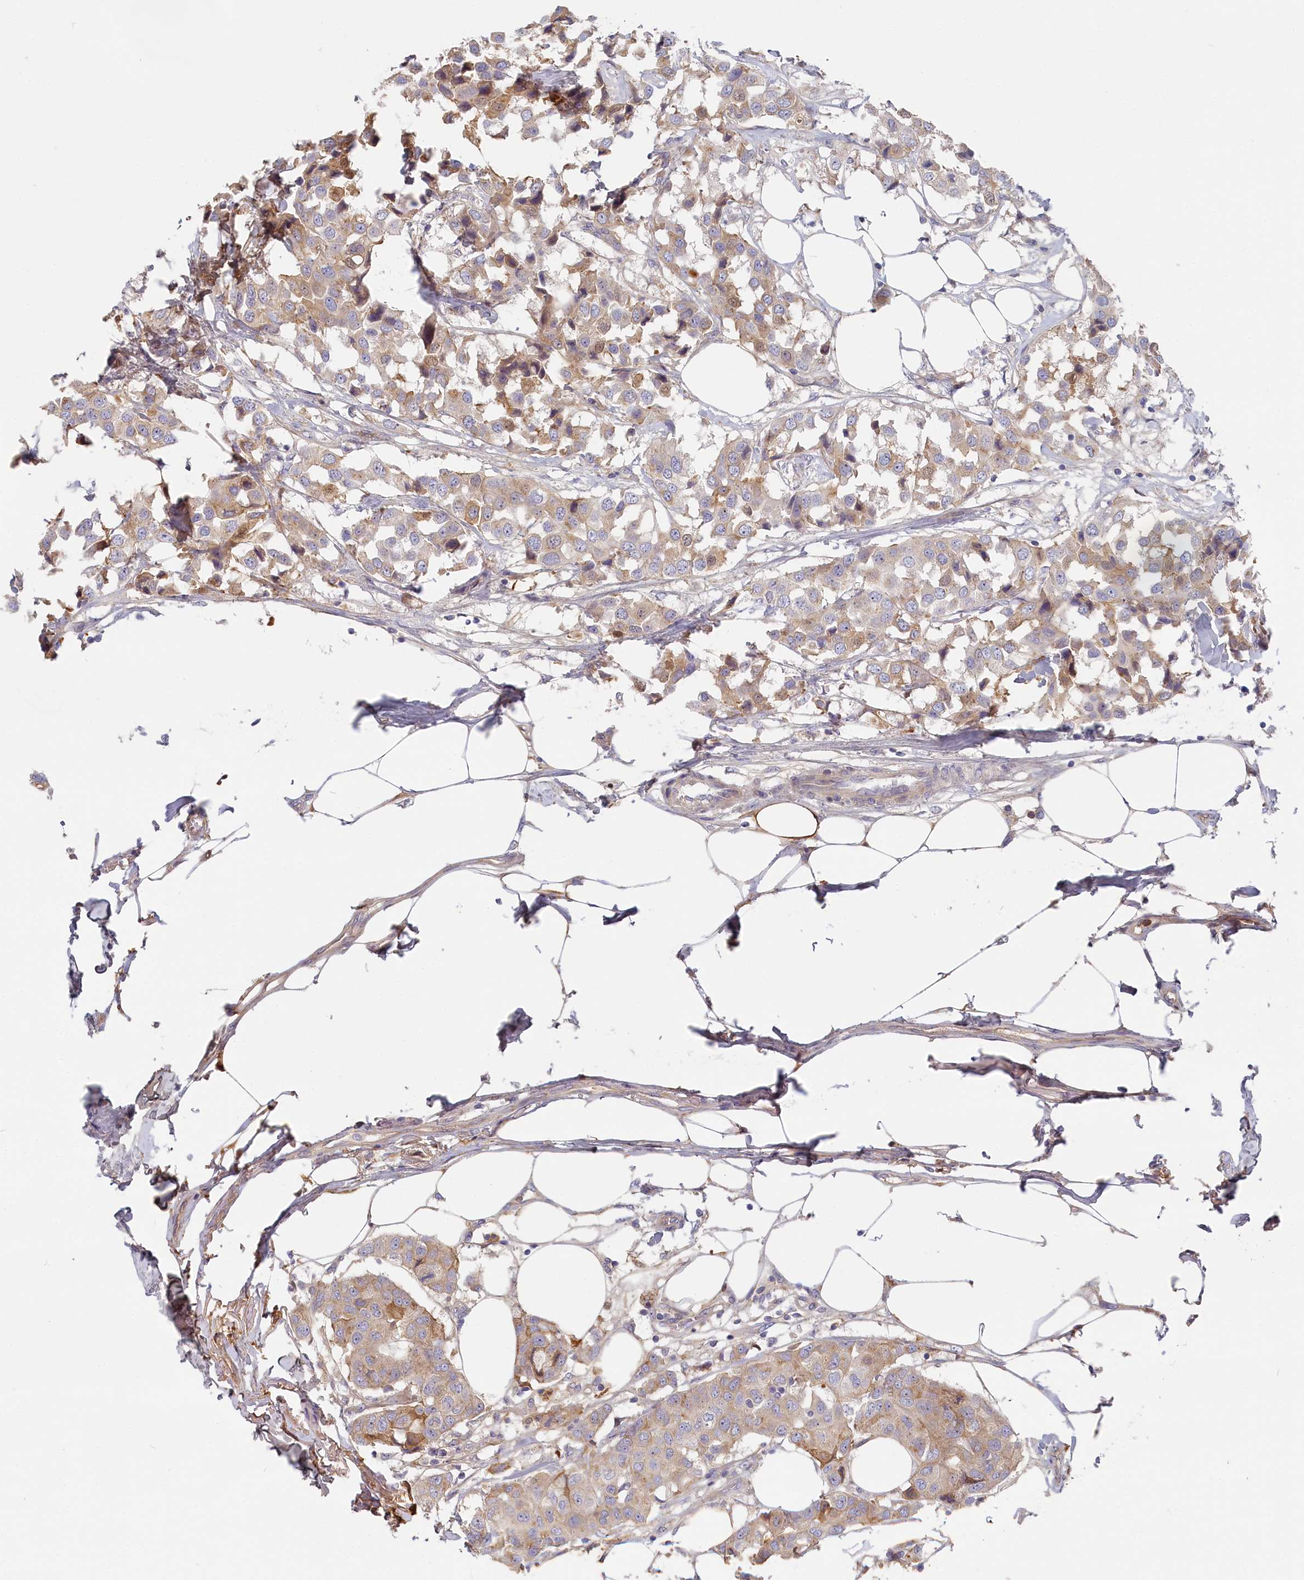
{"staining": {"intensity": "moderate", "quantity": "<25%", "location": "cytoplasmic/membranous"}, "tissue": "breast cancer", "cell_type": "Tumor cells", "image_type": "cancer", "snomed": [{"axis": "morphology", "description": "Duct carcinoma"}, {"axis": "topography", "description": "Breast"}], "caption": "IHC photomicrograph of neoplastic tissue: invasive ductal carcinoma (breast) stained using IHC exhibits low levels of moderate protein expression localized specifically in the cytoplasmic/membranous of tumor cells, appearing as a cytoplasmic/membranous brown color.", "gene": "STX16", "patient": {"sex": "female", "age": 80}}